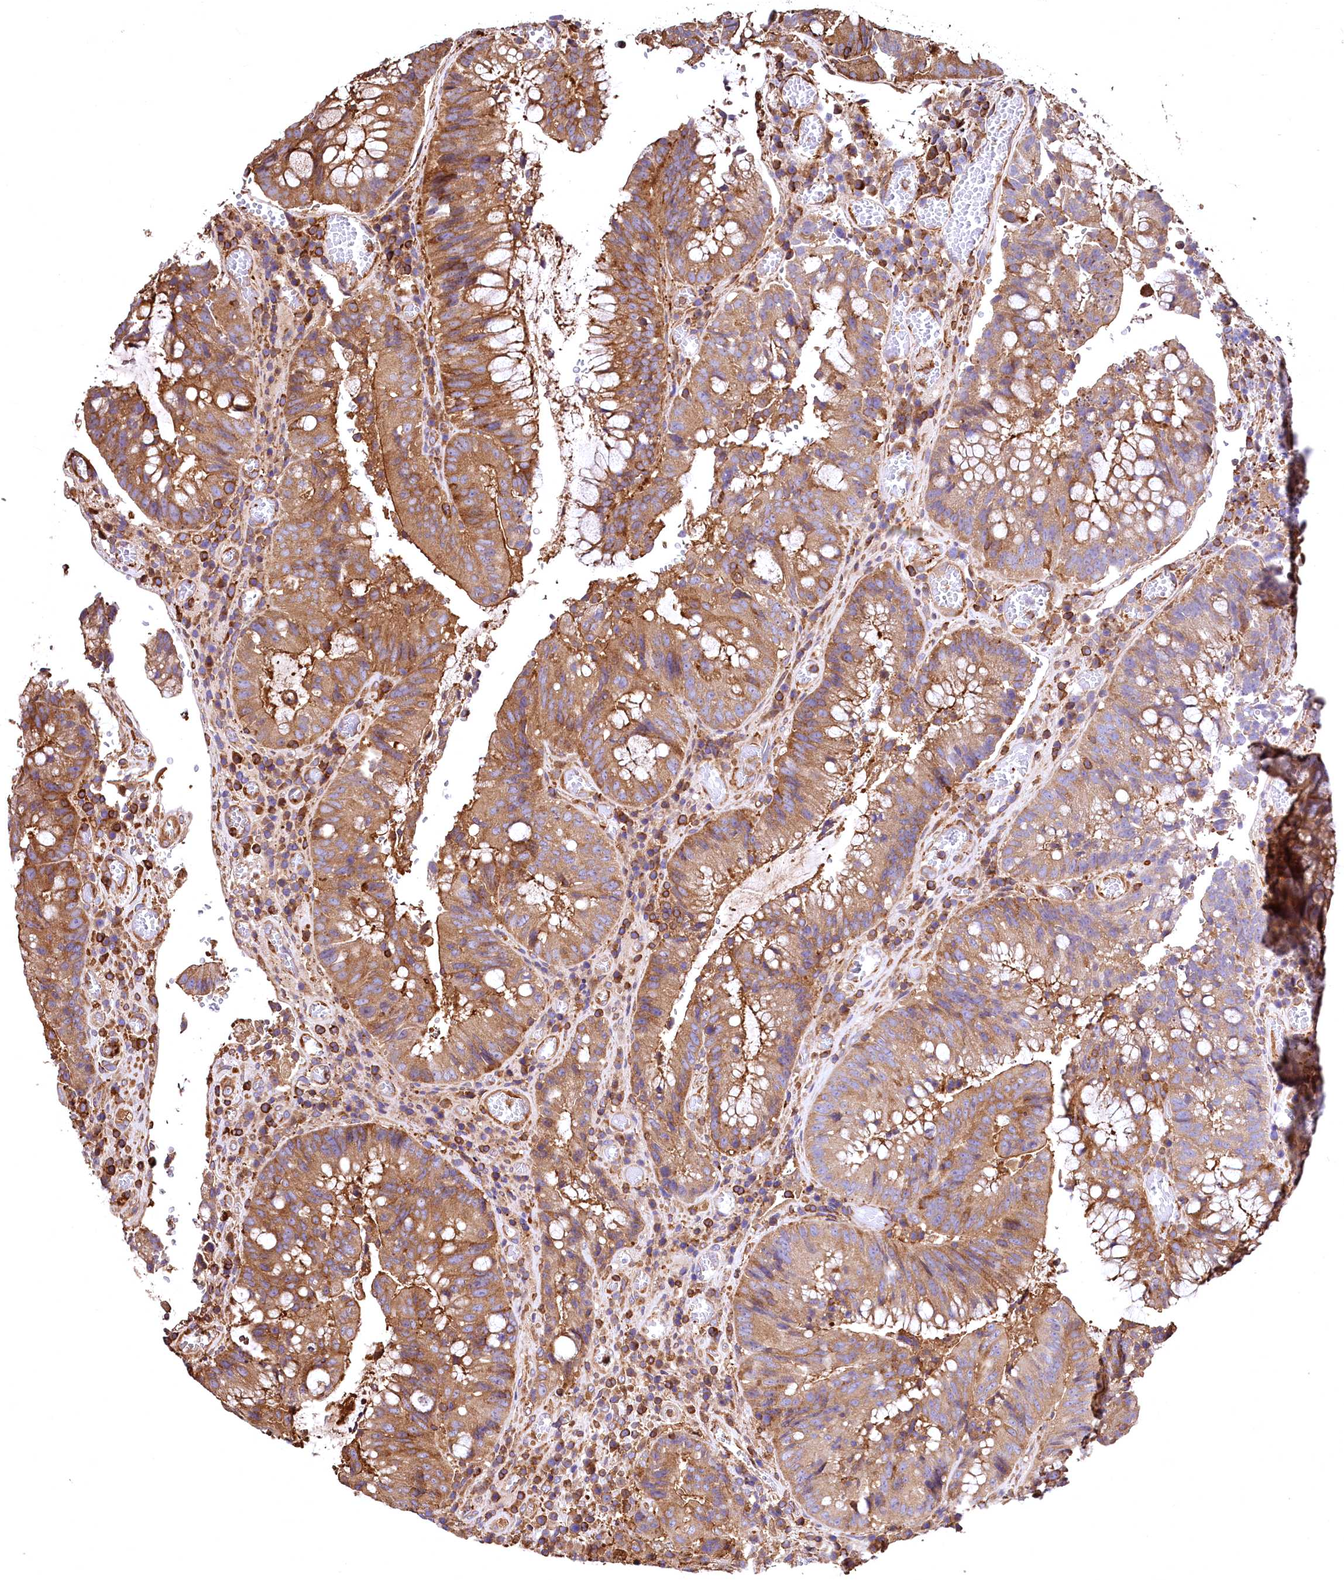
{"staining": {"intensity": "moderate", "quantity": ">75%", "location": "cytoplasmic/membranous"}, "tissue": "colorectal cancer", "cell_type": "Tumor cells", "image_type": "cancer", "snomed": [{"axis": "morphology", "description": "Adenocarcinoma, NOS"}, {"axis": "topography", "description": "Rectum"}], "caption": "A brown stain labels moderate cytoplasmic/membranous staining of a protein in colorectal adenocarcinoma tumor cells.", "gene": "RARS2", "patient": {"sex": "male", "age": 69}}